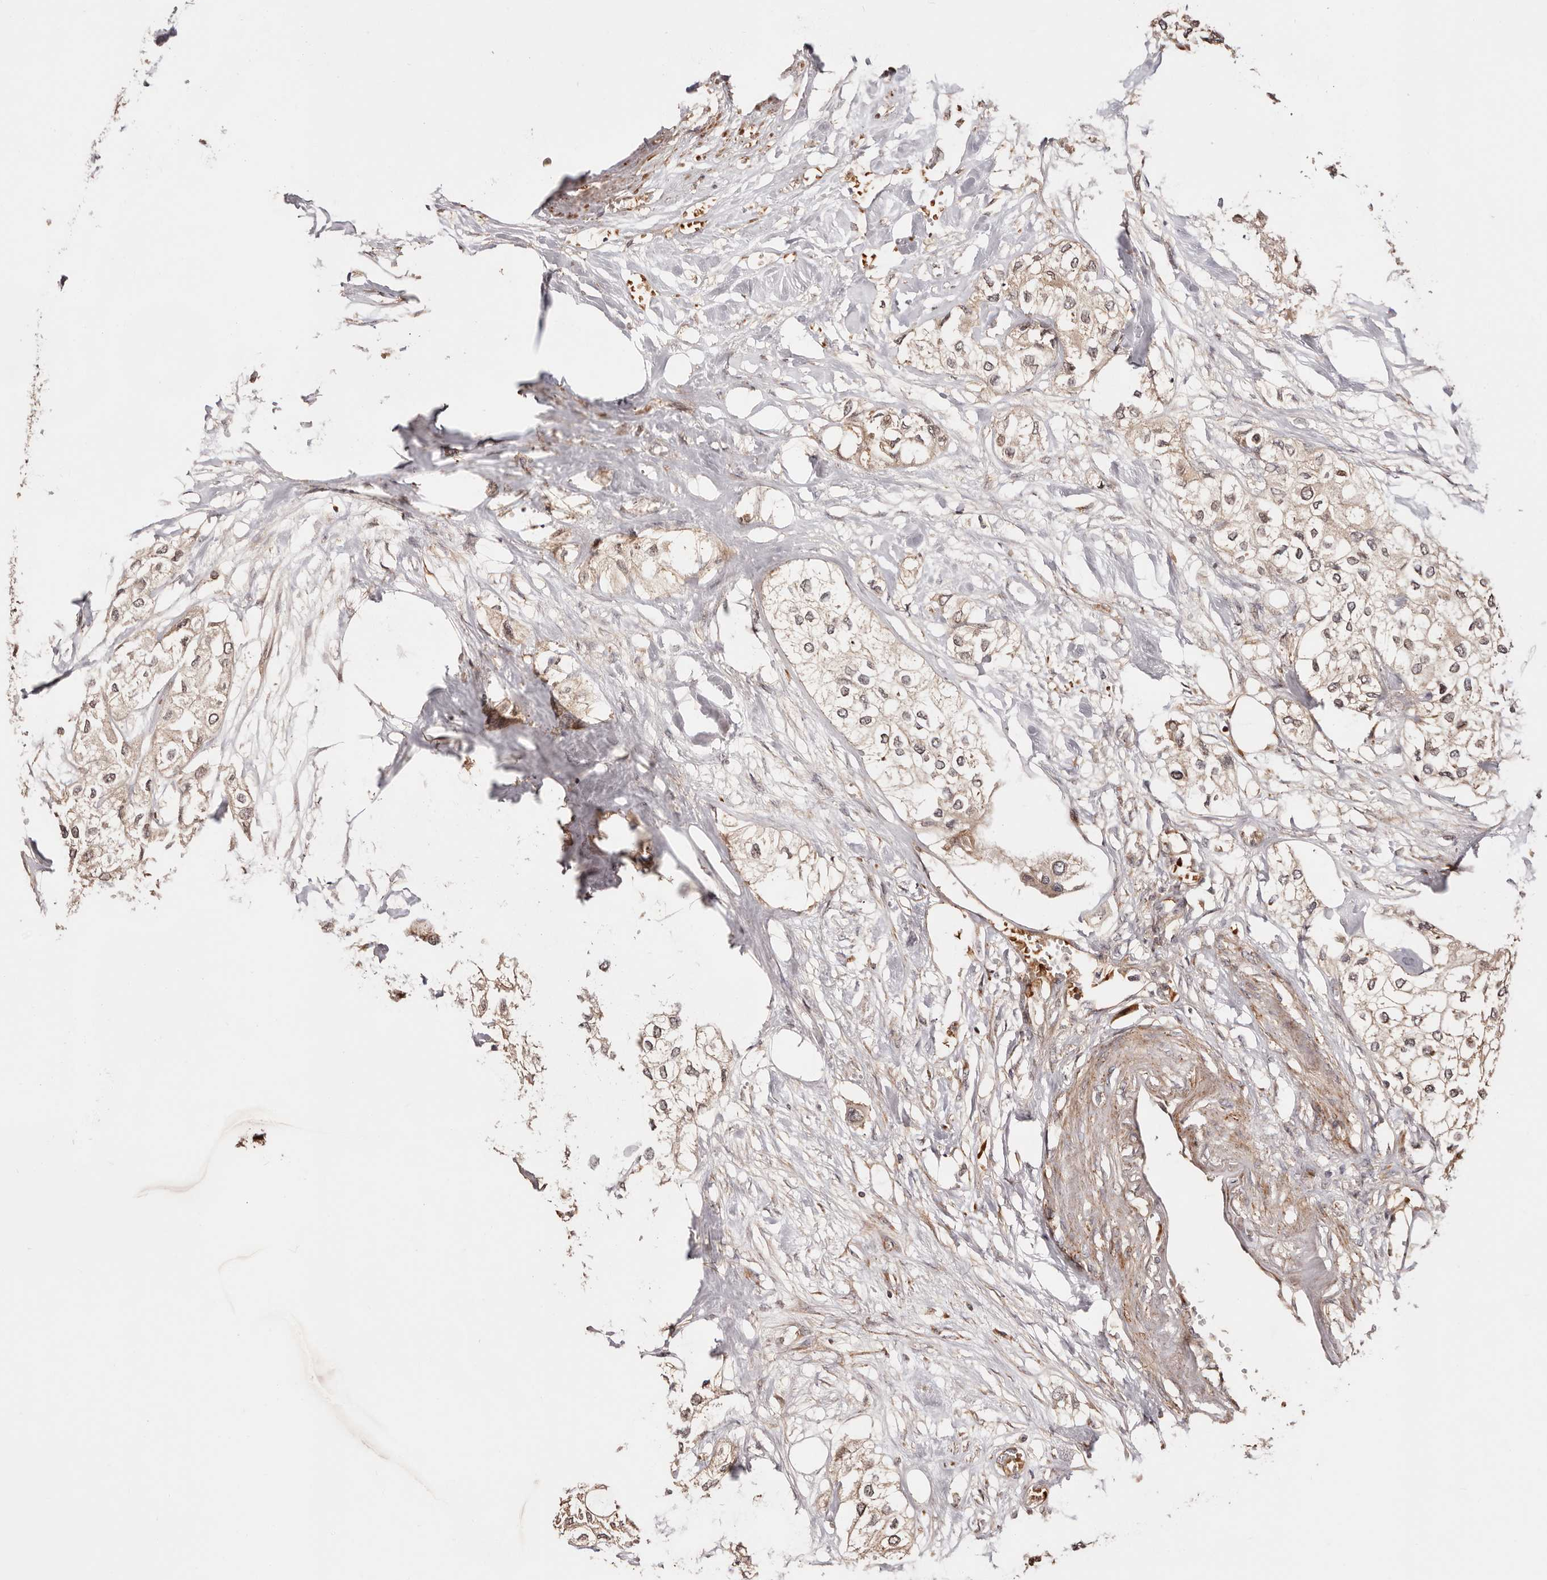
{"staining": {"intensity": "weak", "quantity": ">75%", "location": "cytoplasmic/membranous,nuclear"}, "tissue": "urothelial cancer", "cell_type": "Tumor cells", "image_type": "cancer", "snomed": [{"axis": "morphology", "description": "Urothelial carcinoma, High grade"}, {"axis": "topography", "description": "Urinary bladder"}], "caption": "Urothelial cancer was stained to show a protein in brown. There is low levels of weak cytoplasmic/membranous and nuclear expression in approximately >75% of tumor cells.", "gene": "PTPN22", "patient": {"sex": "male", "age": 64}}